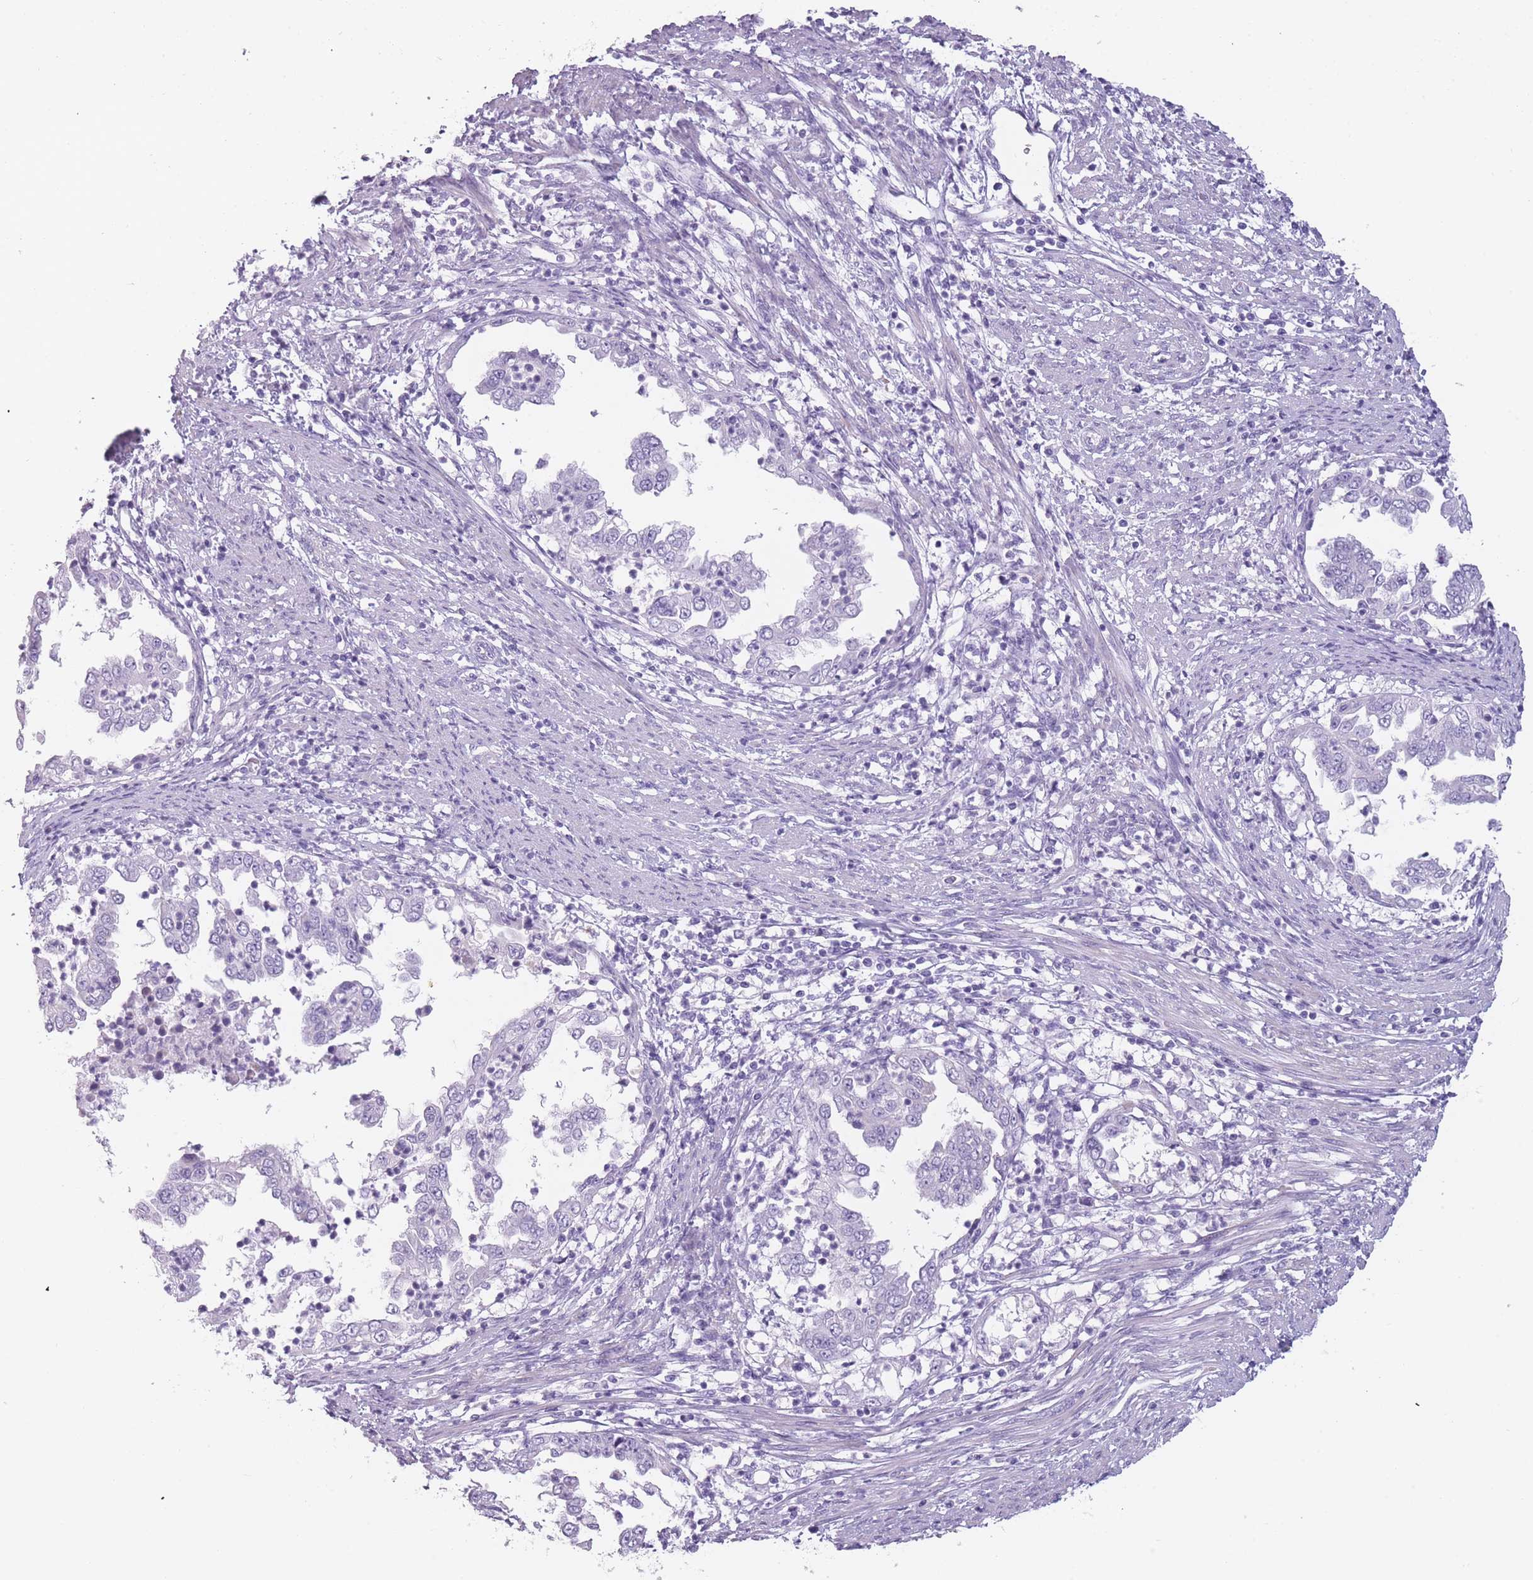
{"staining": {"intensity": "negative", "quantity": "none", "location": "none"}, "tissue": "endometrial cancer", "cell_type": "Tumor cells", "image_type": "cancer", "snomed": [{"axis": "morphology", "description": "Adenocarcinoma, NOS"}, {"axis": "topography", "description": "Endometrium"}], "caption": "Image shows no significant protein staining in tumor cells of endometrial adenocarcinoma.", "gene": "PPFIA3", "patient": {"sex": "female", "age": 85}}